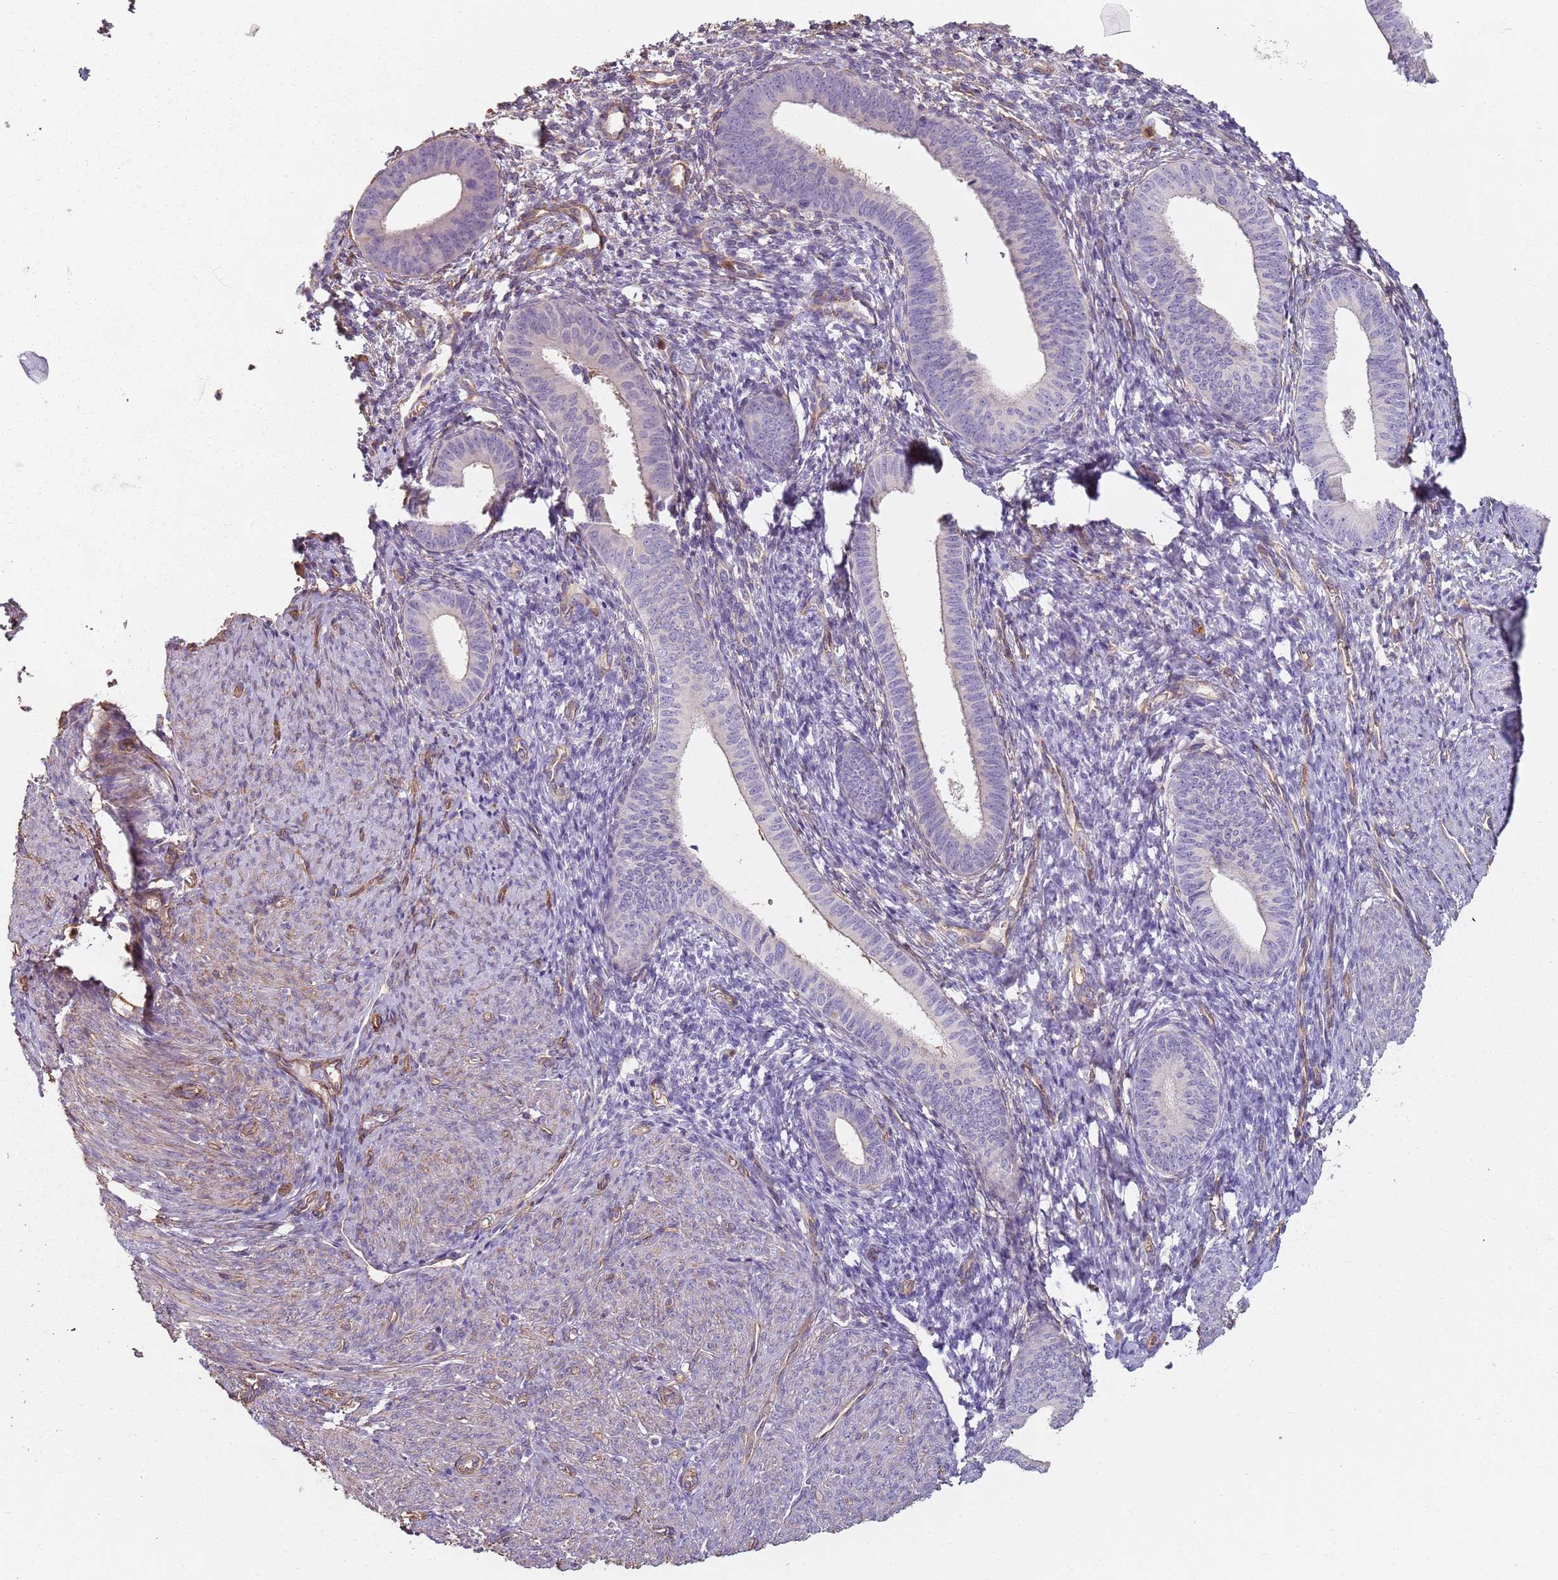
{"staining": {"intensity": "negative", "quantity": "none", "location": "none"}, "tissue": "endometrial cancer", "cell_type": "Tumor cells", "image_type": "cancer", "snomed": [{"axis": "morphology", "description": "Adenocarcinoma, NOS"}, {"axis": "topography", "description": "Endometrium"}], "caption": "Endometrial adenocarcinoma was stained to show a protein in brown. There is no significant expression in tumor cells. The staining is performed using DAB brown chromogen with nuclei counter-stained in using hematoxylin.", "gene": "PHLPP2", "patient": {"sex": "female", "age": 79}}